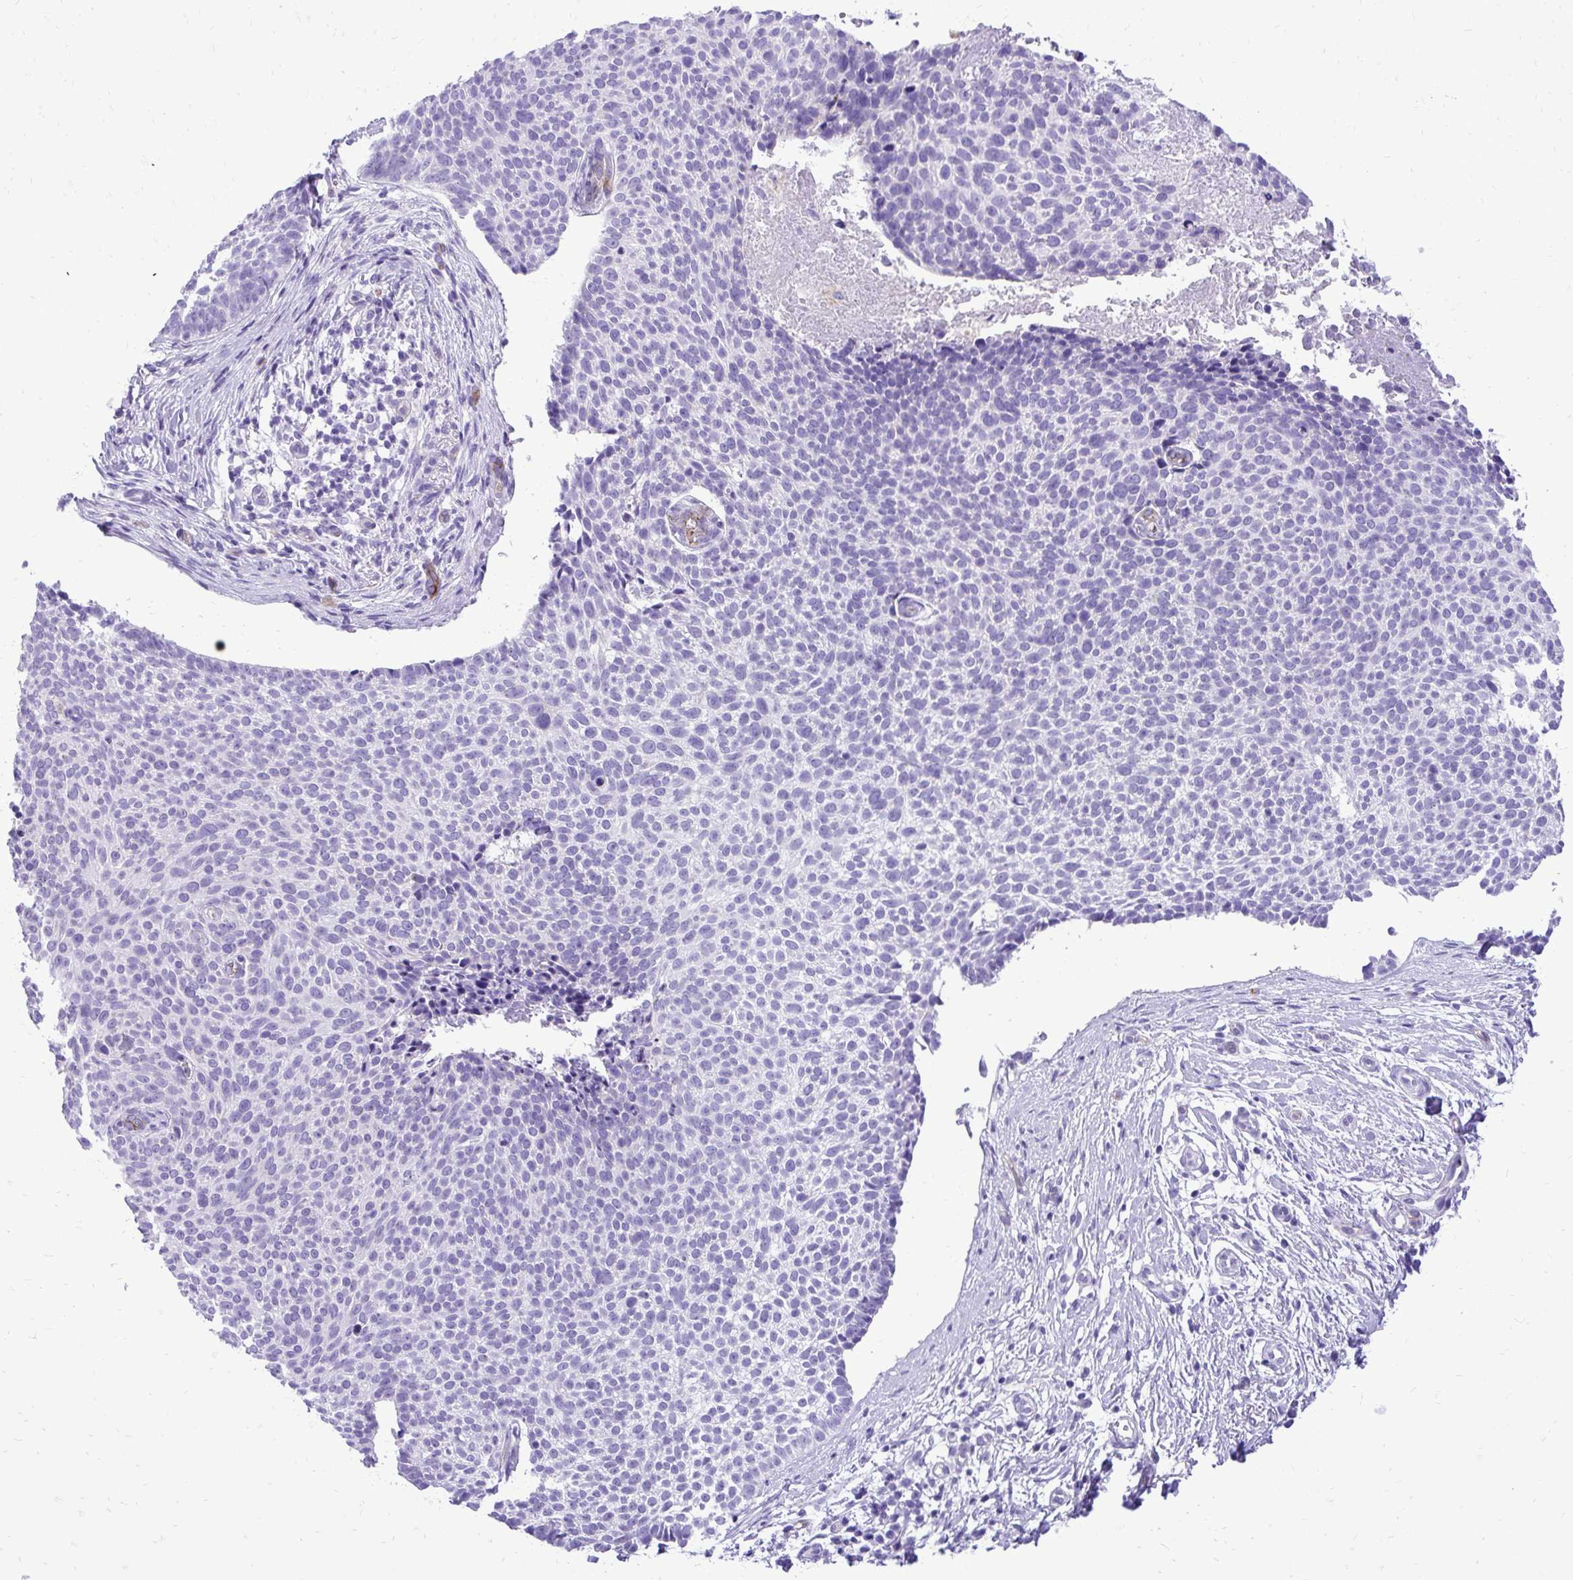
{"staining": {"intensity": "negative", "quantity": "none", "location": "none"}, "tissue": "skin cancer", "cell_type": "Tumor cells", "image_type": "cancer", "snomed": [{"axis": "morphology", "description": "Basal cell carcinoma"}, {"axis": "topography", "description": "Skin"}, {"axis": "topography", "description": "Skin of back"}], "caption": "Human skin basal cell carcinoma stained for a protein using immunohistochemistry shows no staining in tumor cells.", "gene": "PELI3", "patient": {"sex": "male", "age": 81}}